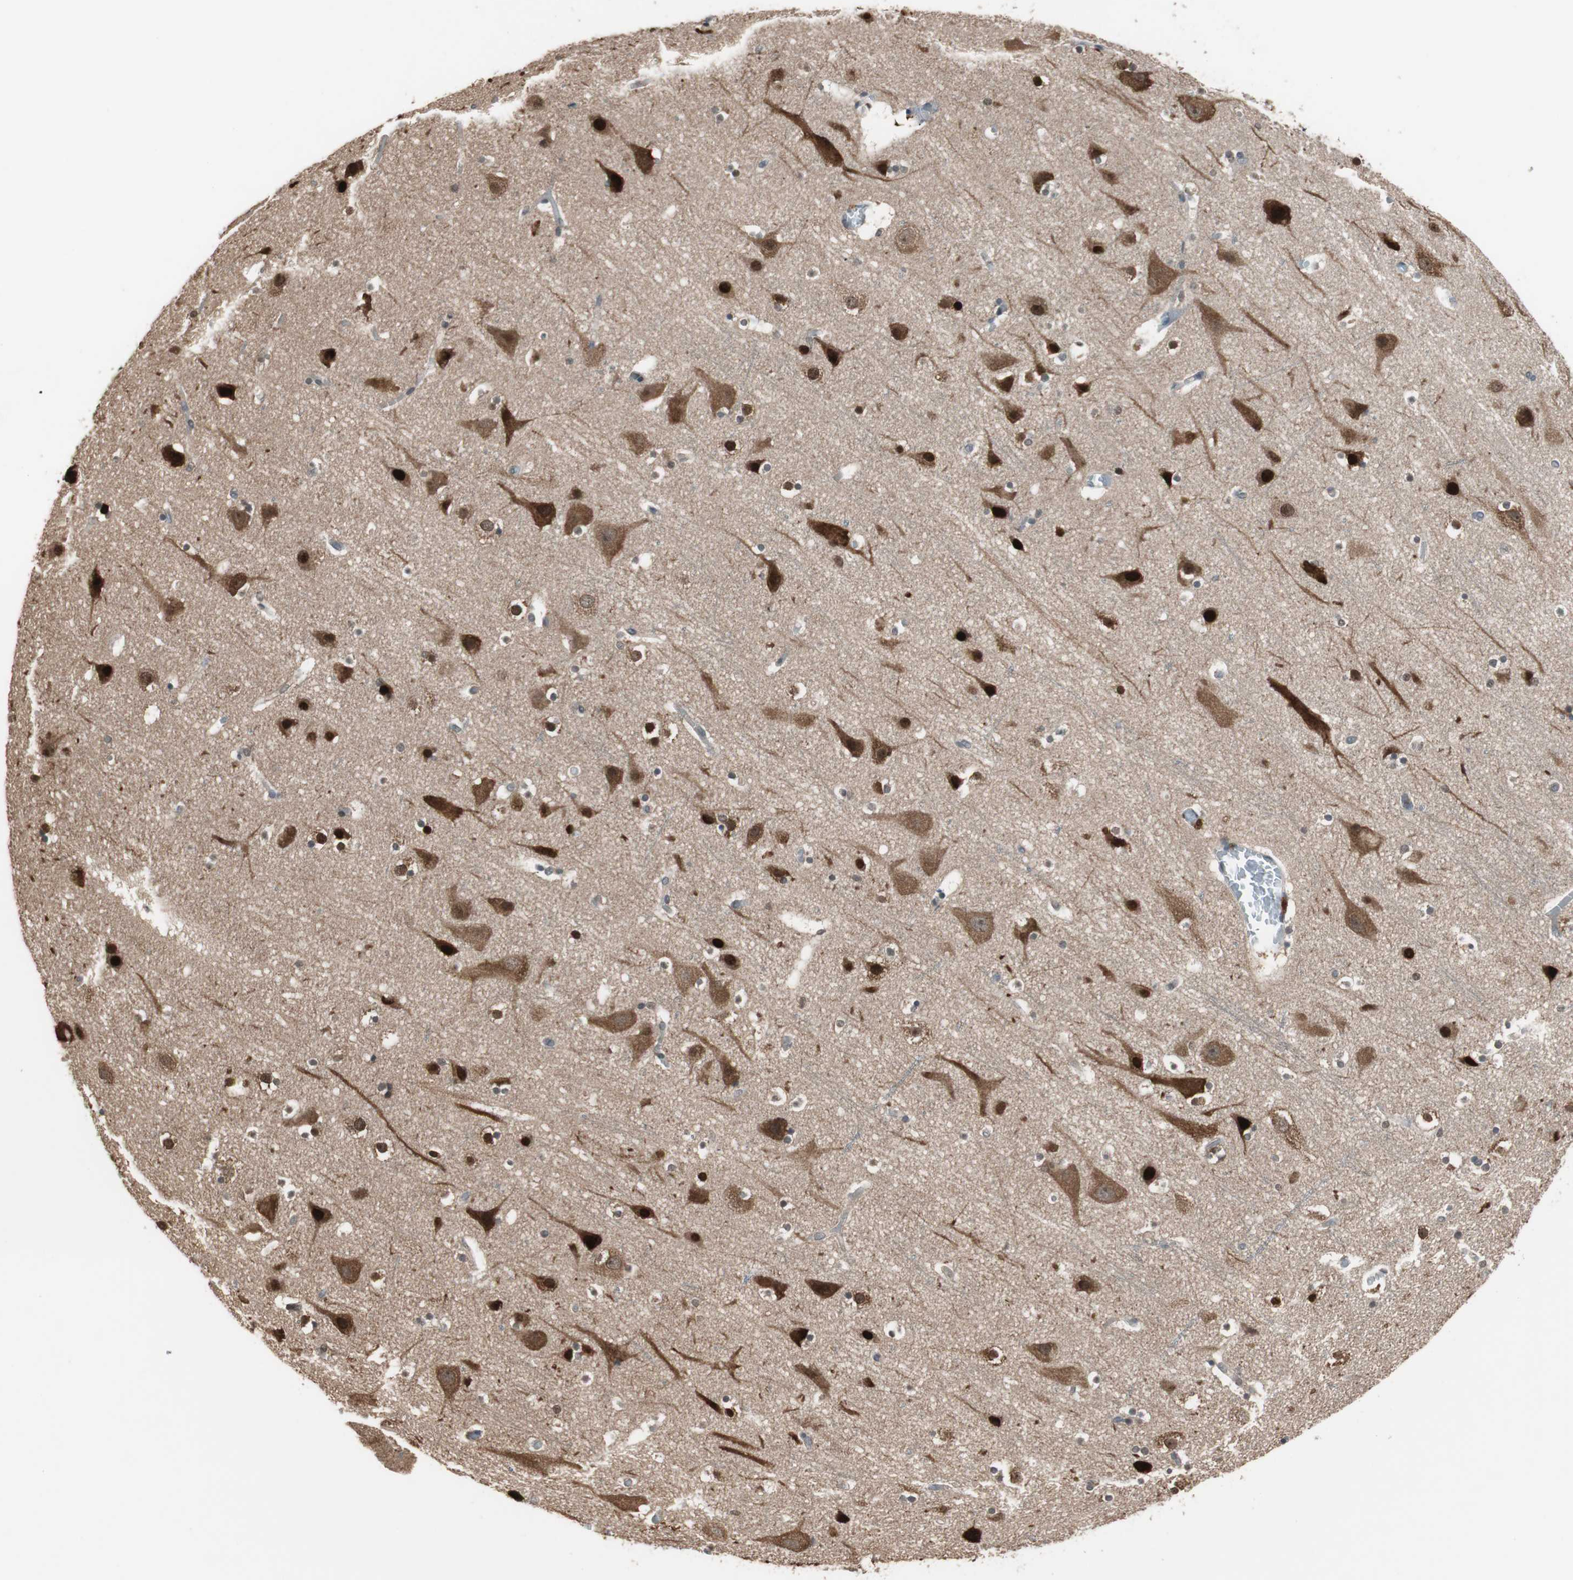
{"staining": {"intensity": "weak", "quantity": "25%-75%", "location": "cytoplasmic/membranous,nuclear"}, "tissue": "cerebral cortex", "cell_type": "Endothelial cells", "image_type": "normal", "snomed": [{"axis": "morphology", "description": "Normal tissue, NOS"}, {"axis": "topography", "description": "Cerebral cortex"}], "caption": "An immunohistochemistry image of benign tissue is shown. Protein staining in brown highlights weak cytoplasmic/membranous,nuclear positivity in cerebral cortex within endothelial cells. (DAB (3,3'-diaminobenzidine) IHC, brown staining for protein, blue staining for nuclei).", "gene": "DRAP1", "patient": {"sex": "male", "age": 45}}